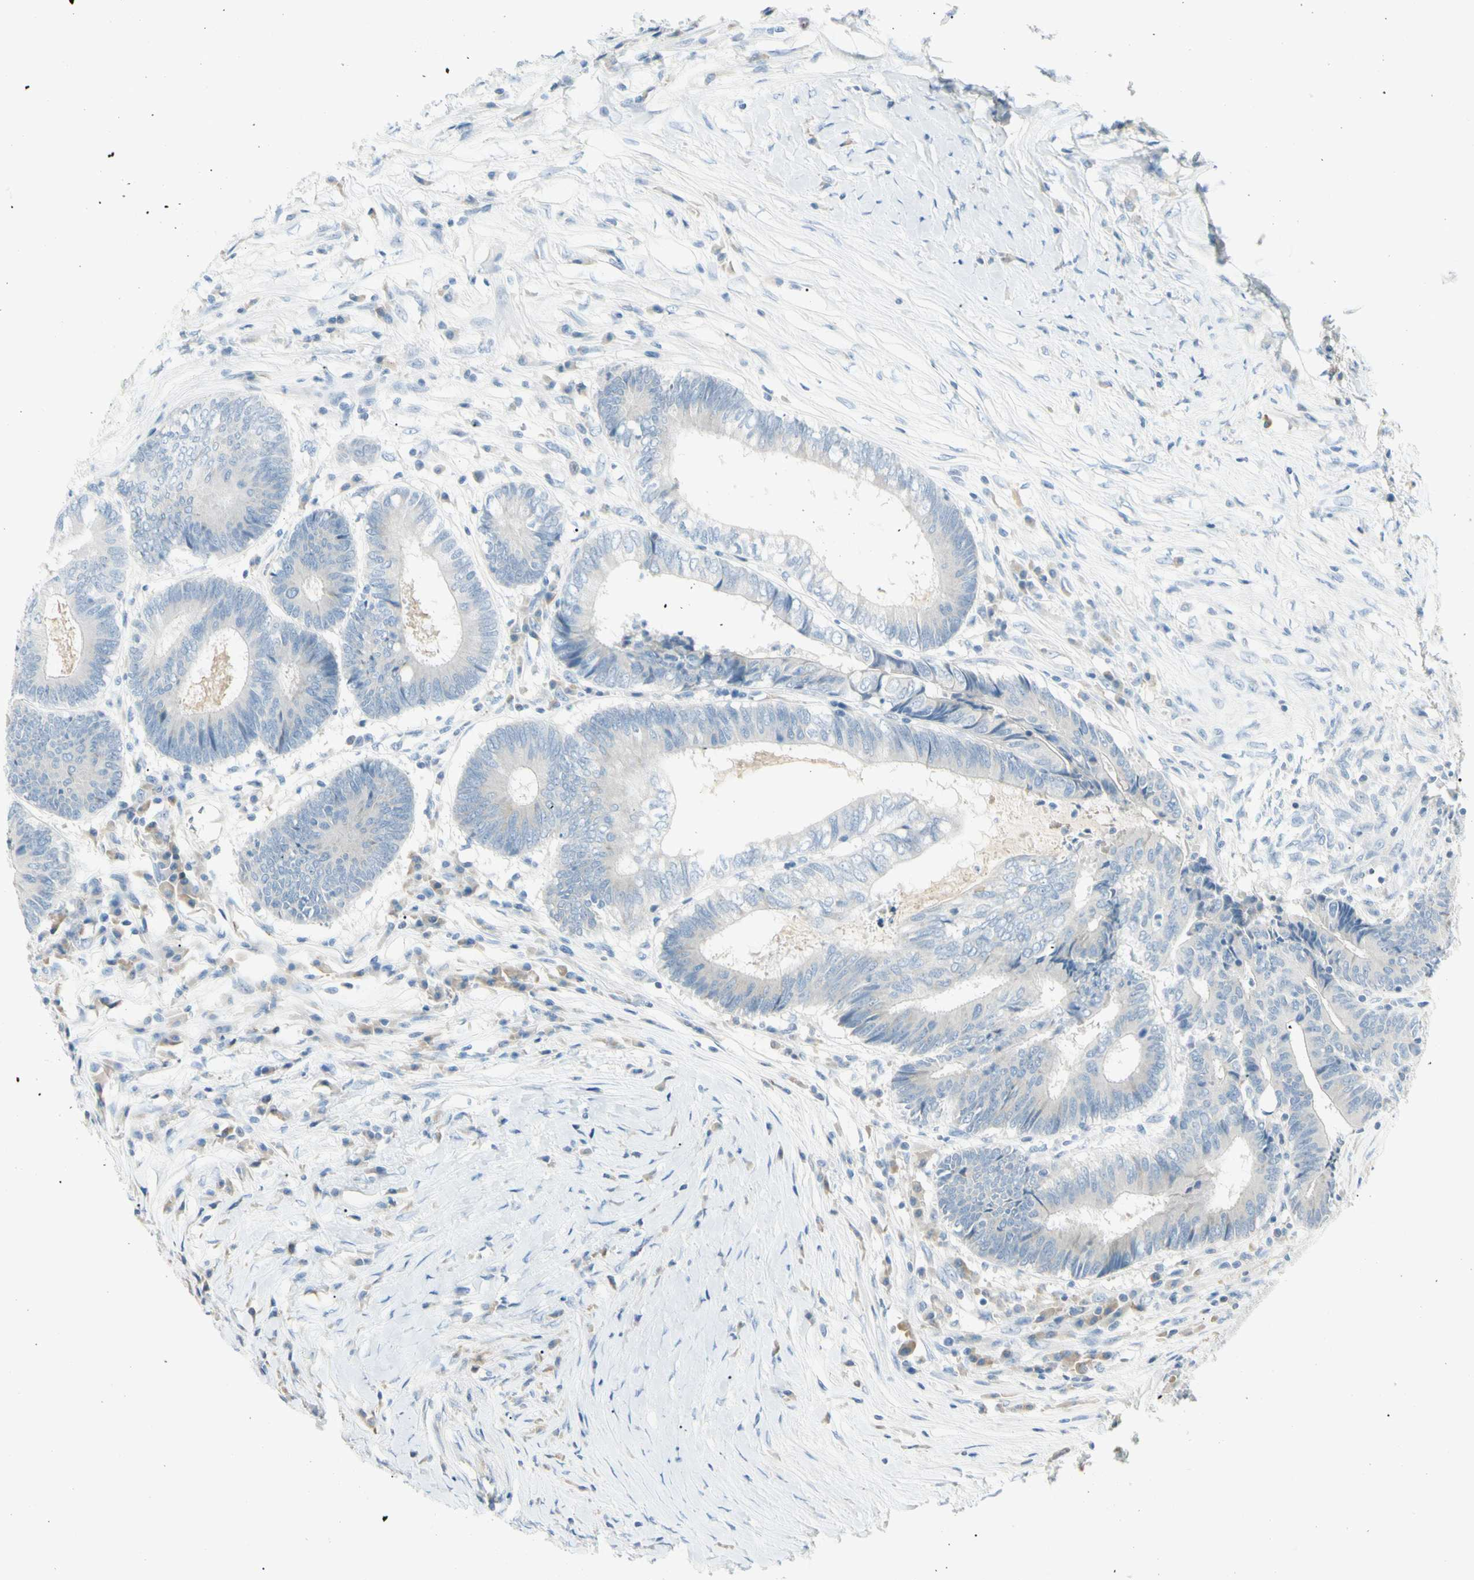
{"staining": {"intensity": "negative", "quantity": "none", "location": "none"}, "tissue": "colorectal cancer", "cell_type": "Tumor cells", "image_type": "cancer", "snomed": [{"axis": "morphology", "description": "Adenocarcinoma, NOS"}, {"axis": "topography", "description": "Rectum"}], "caption": "Adenocarcinoma (colorectal) stained for a protein using IHC exhibits no expression tumor cells.", "gene": "SLC6A15", "patient": {"sex": "male", "age": 63}}